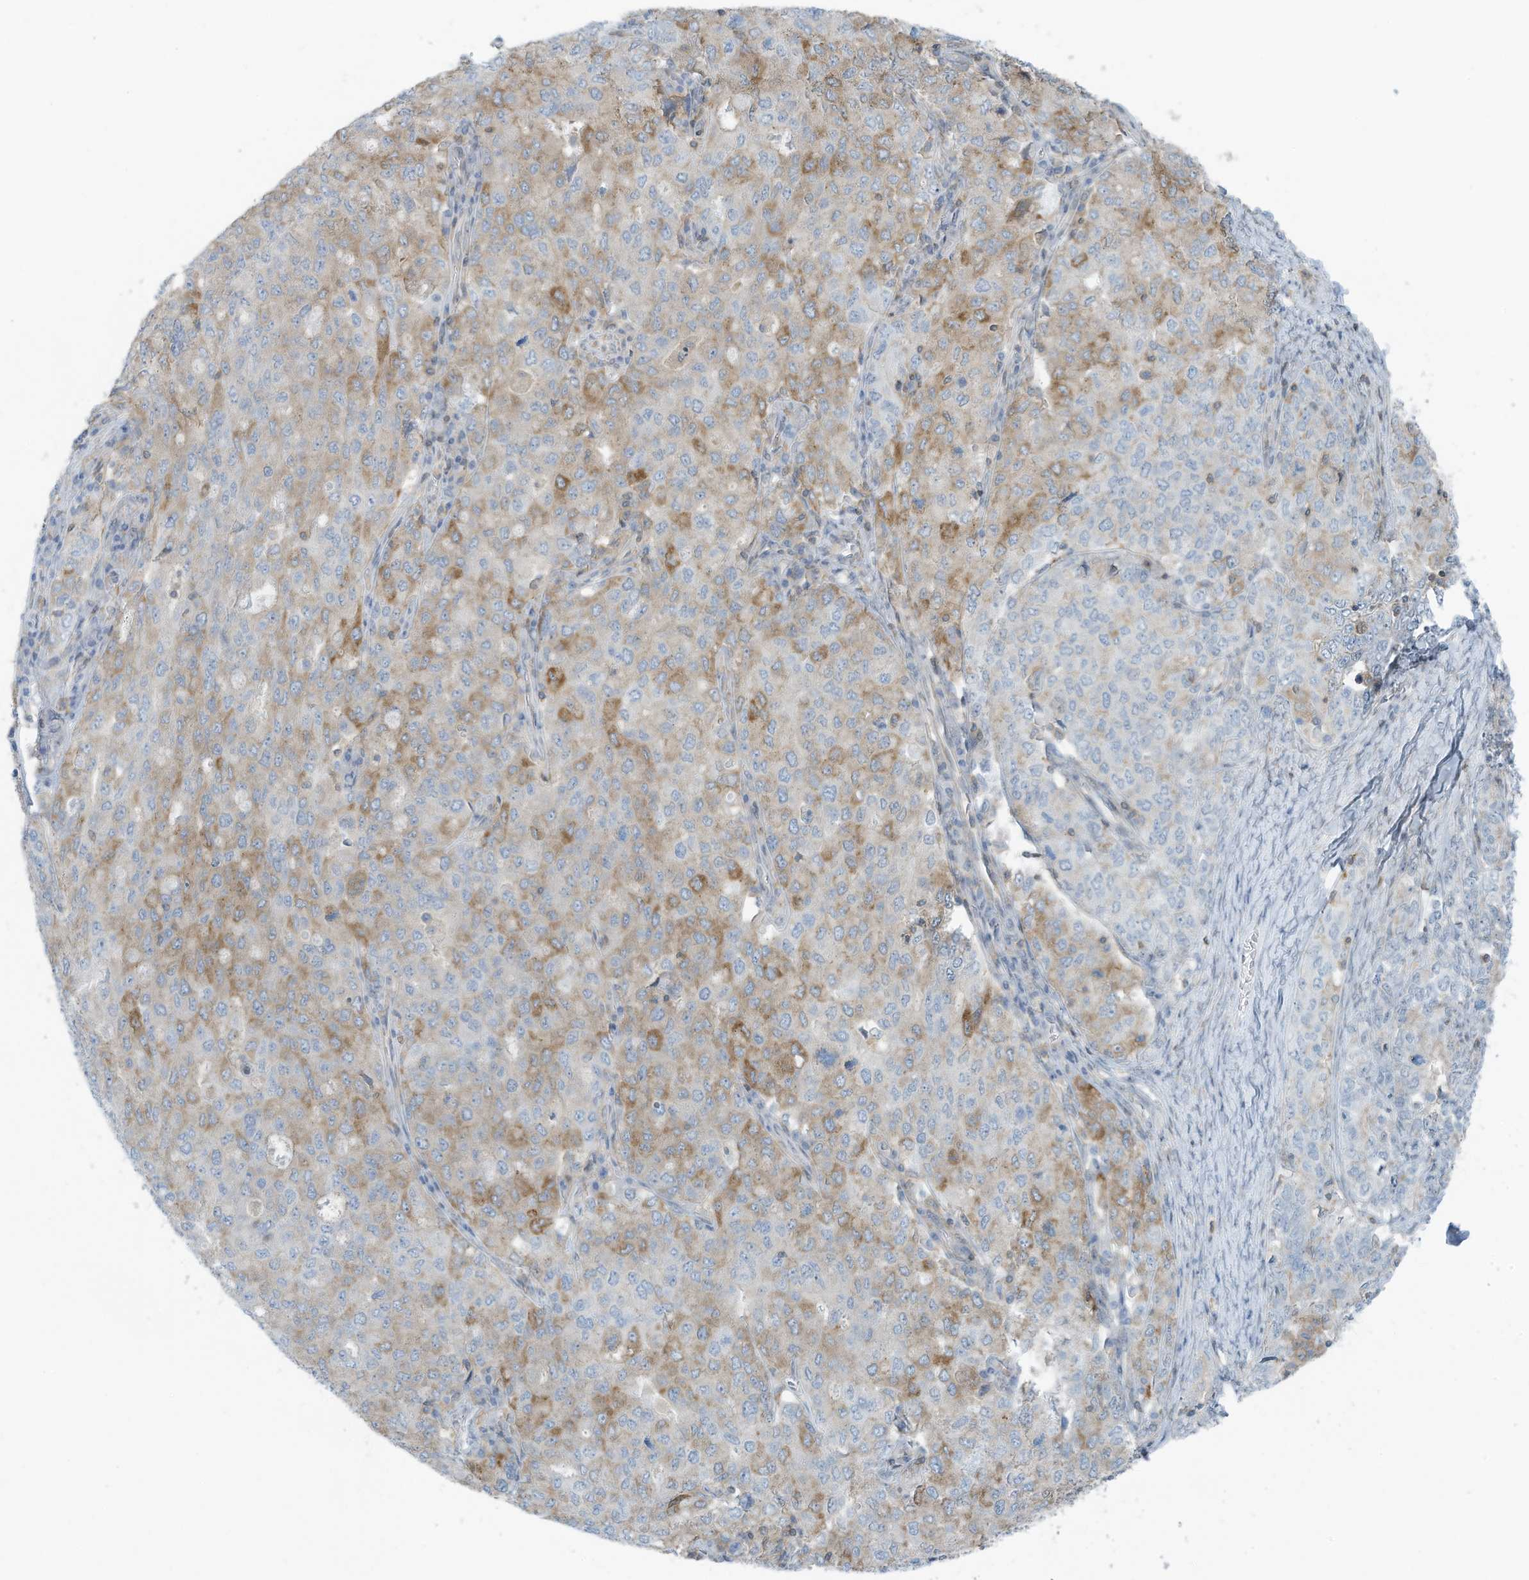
{"staining": {"intensity": "moderate", "quantity": "<25%", "location": "cytoplasmic/membranous"}, "tissue": "ovarian cancer", "cell_type": "Tumor cells", "image_type": "cancer", "snomed": [{"axis": "morphology", "description": "Carcinoma, endometroid"}, {"axis": "topography", "description": "Ovary"}], "caption": "Brown immunohistochemical staining in human ovarian endometroid carcinoma exhibits moderate cytoplasmic/membranous staining in approximately <25% of tumor cells. (DAB IHC, brown staining for protein, blue staining for nuclei).", "gene": "ZNF846", "patient": {"sex": "female", "age": 62}}